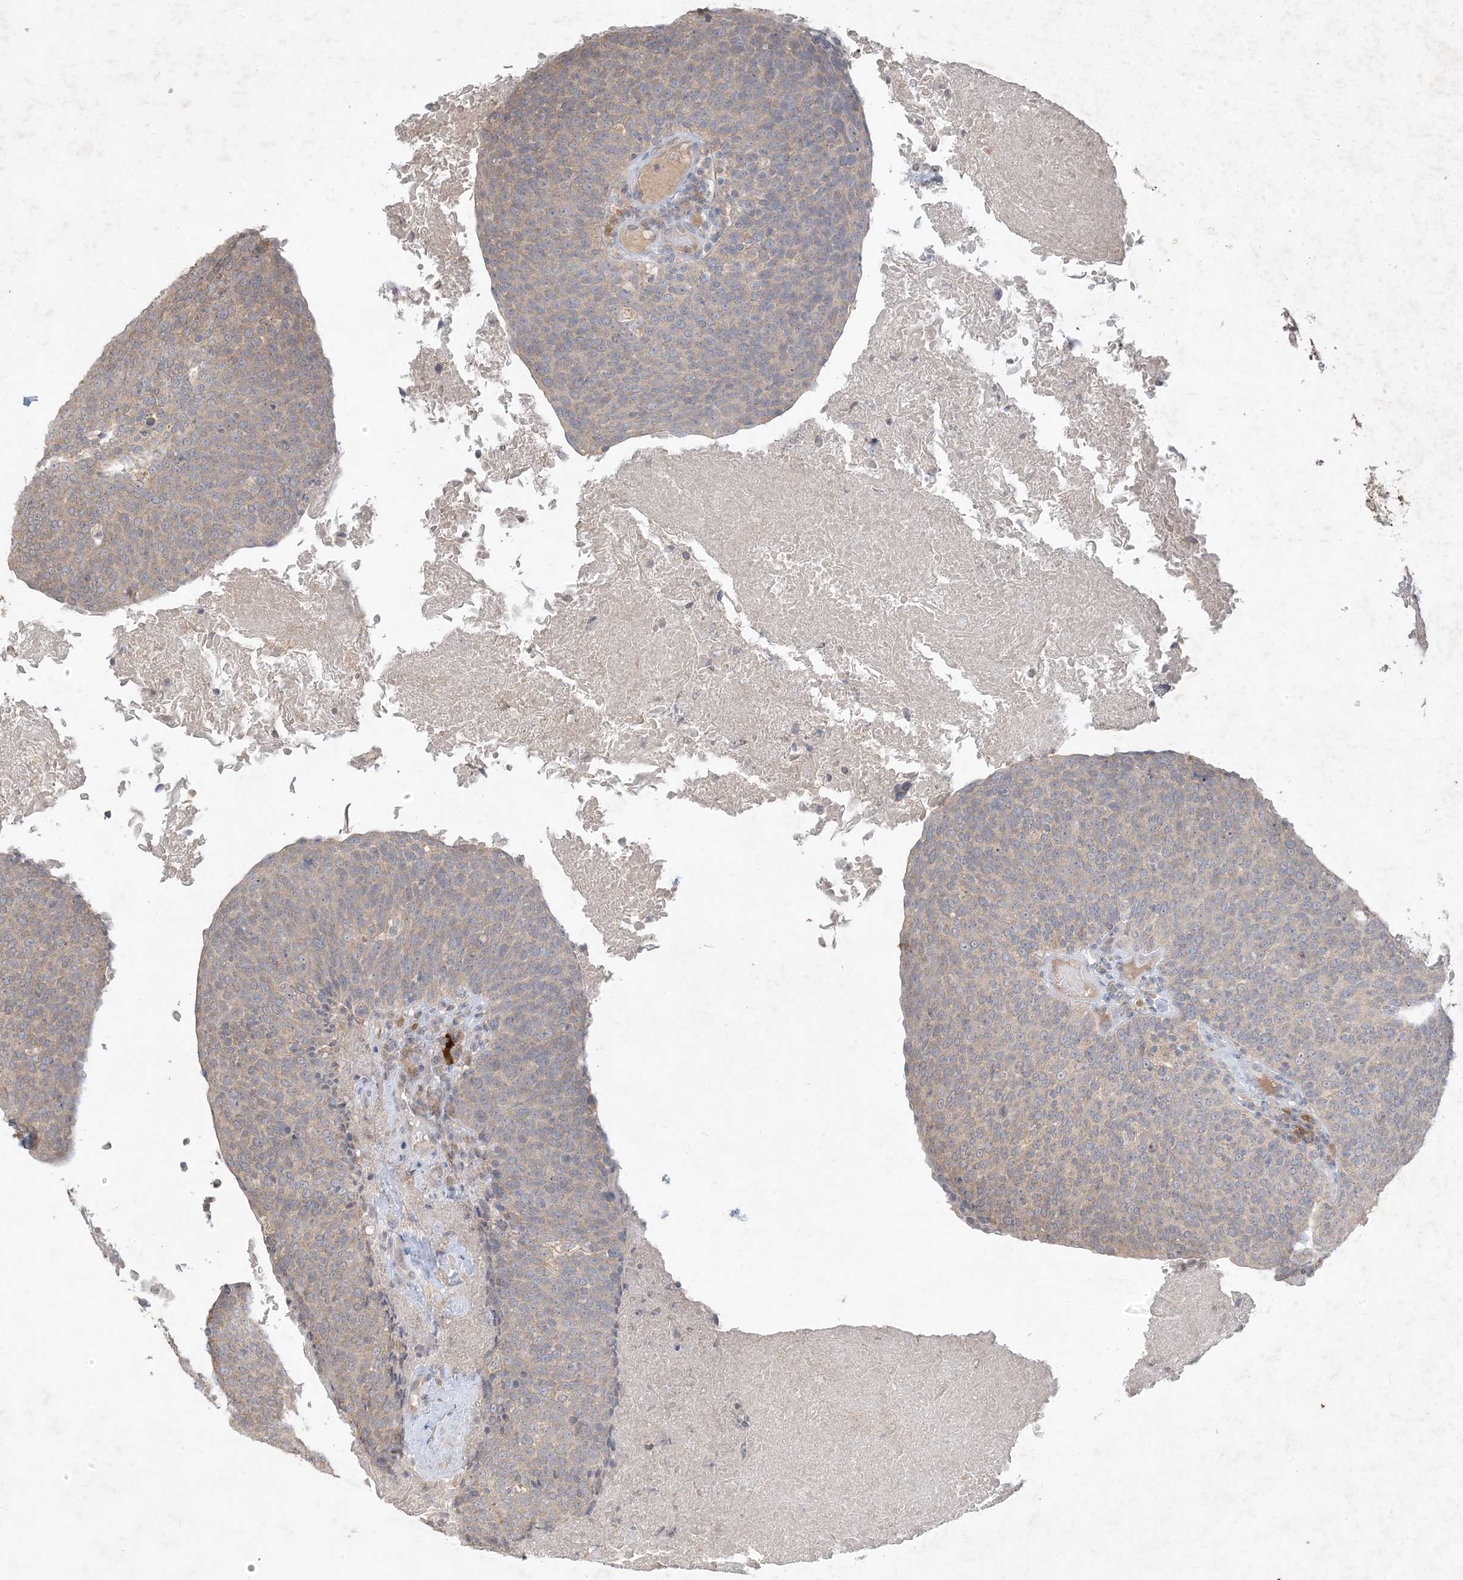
{"staining": {"intensity": "moderate", "quantity": "25%-75%", "location": "cytoplasmic/membranous"}, "tissue": "head and neck cancer", "cell_type": "Tumor cells", "image_type": "cancer", "snomed": [{"axis": "morphology", "description": "Squamous cell carcinoma, NOS"}, {"axis": "morphology", "description": "Squamous cell carcinoma, metastatic, NOS"}, {"axis": "topography", "description": "Lymph node"}, {"axis": "topography", "description": "Head-Neck"}], "caption": "Moderate cytoplasmic/membranous staining for a protein is appreciated in approximately 25%-75% of tumor cells of head and neck metastatic squamous cell carcinoma using immunohistochemistry (IHC).", "gene": "MCOLN1", "patient": {"sex": "male", "age": 62}}